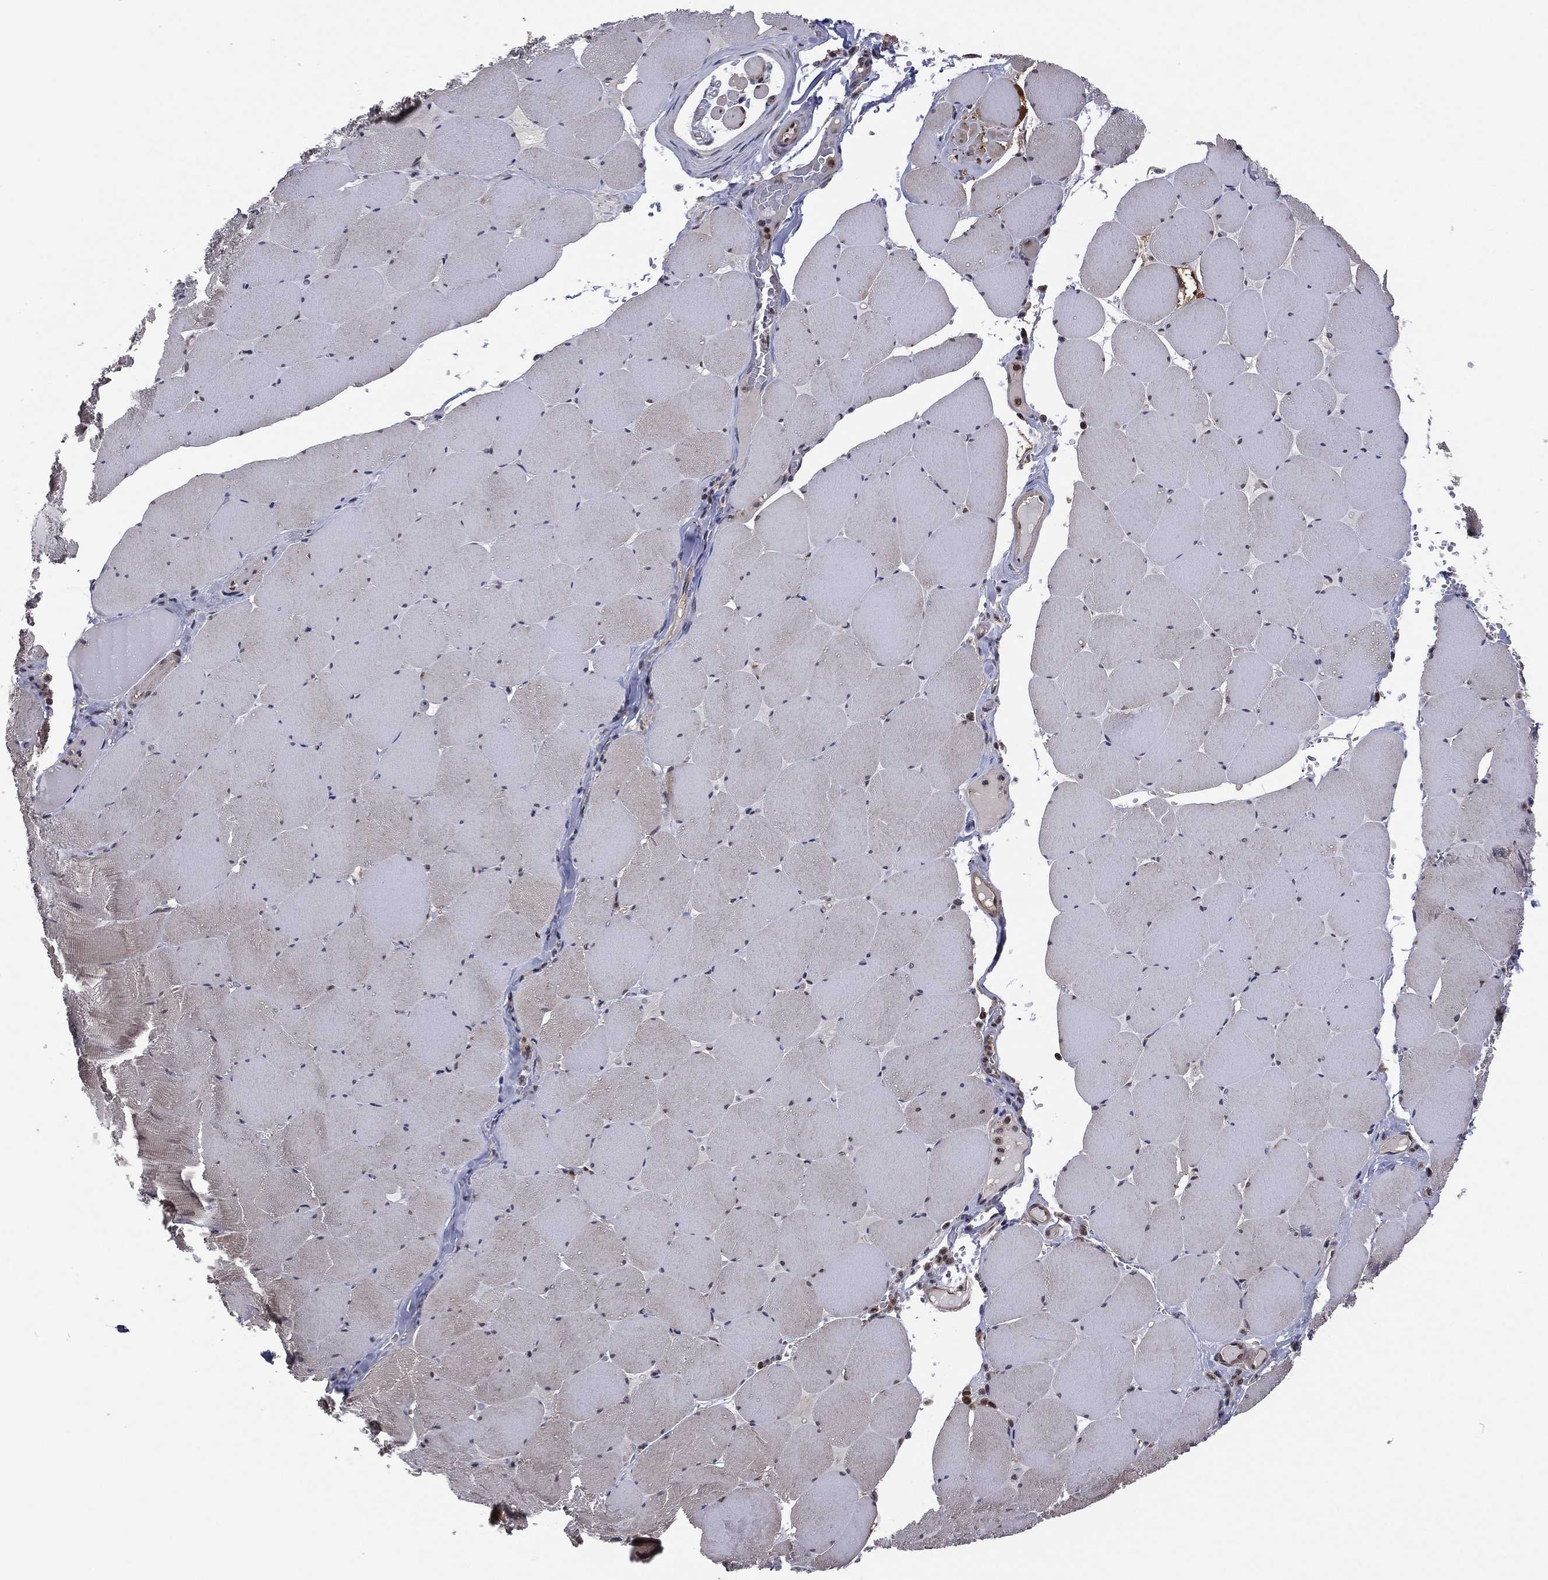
{"staining": {"intensity": "weak", "quantity": "<25%", "location": "cytoplasmic/membranous,nuclear"}, "tissue": "skeletal muscle", "cell_type": "Myocytes", "image_type": "normal", "snomed": [{"axis": "morphology", "description": "Normal tissue, NOS"}, {"axis": "morphology", "description": "Malignant melanoma, Metastatic site"}, {"axis": "topography", "description": "Skeletal muscle"}], "caption": "The photomicrograph shows no significant expression in myocytes of skeletal muscle.", "gene": "ICOSLG", "patient": {"sex": "male", "age": 50}}